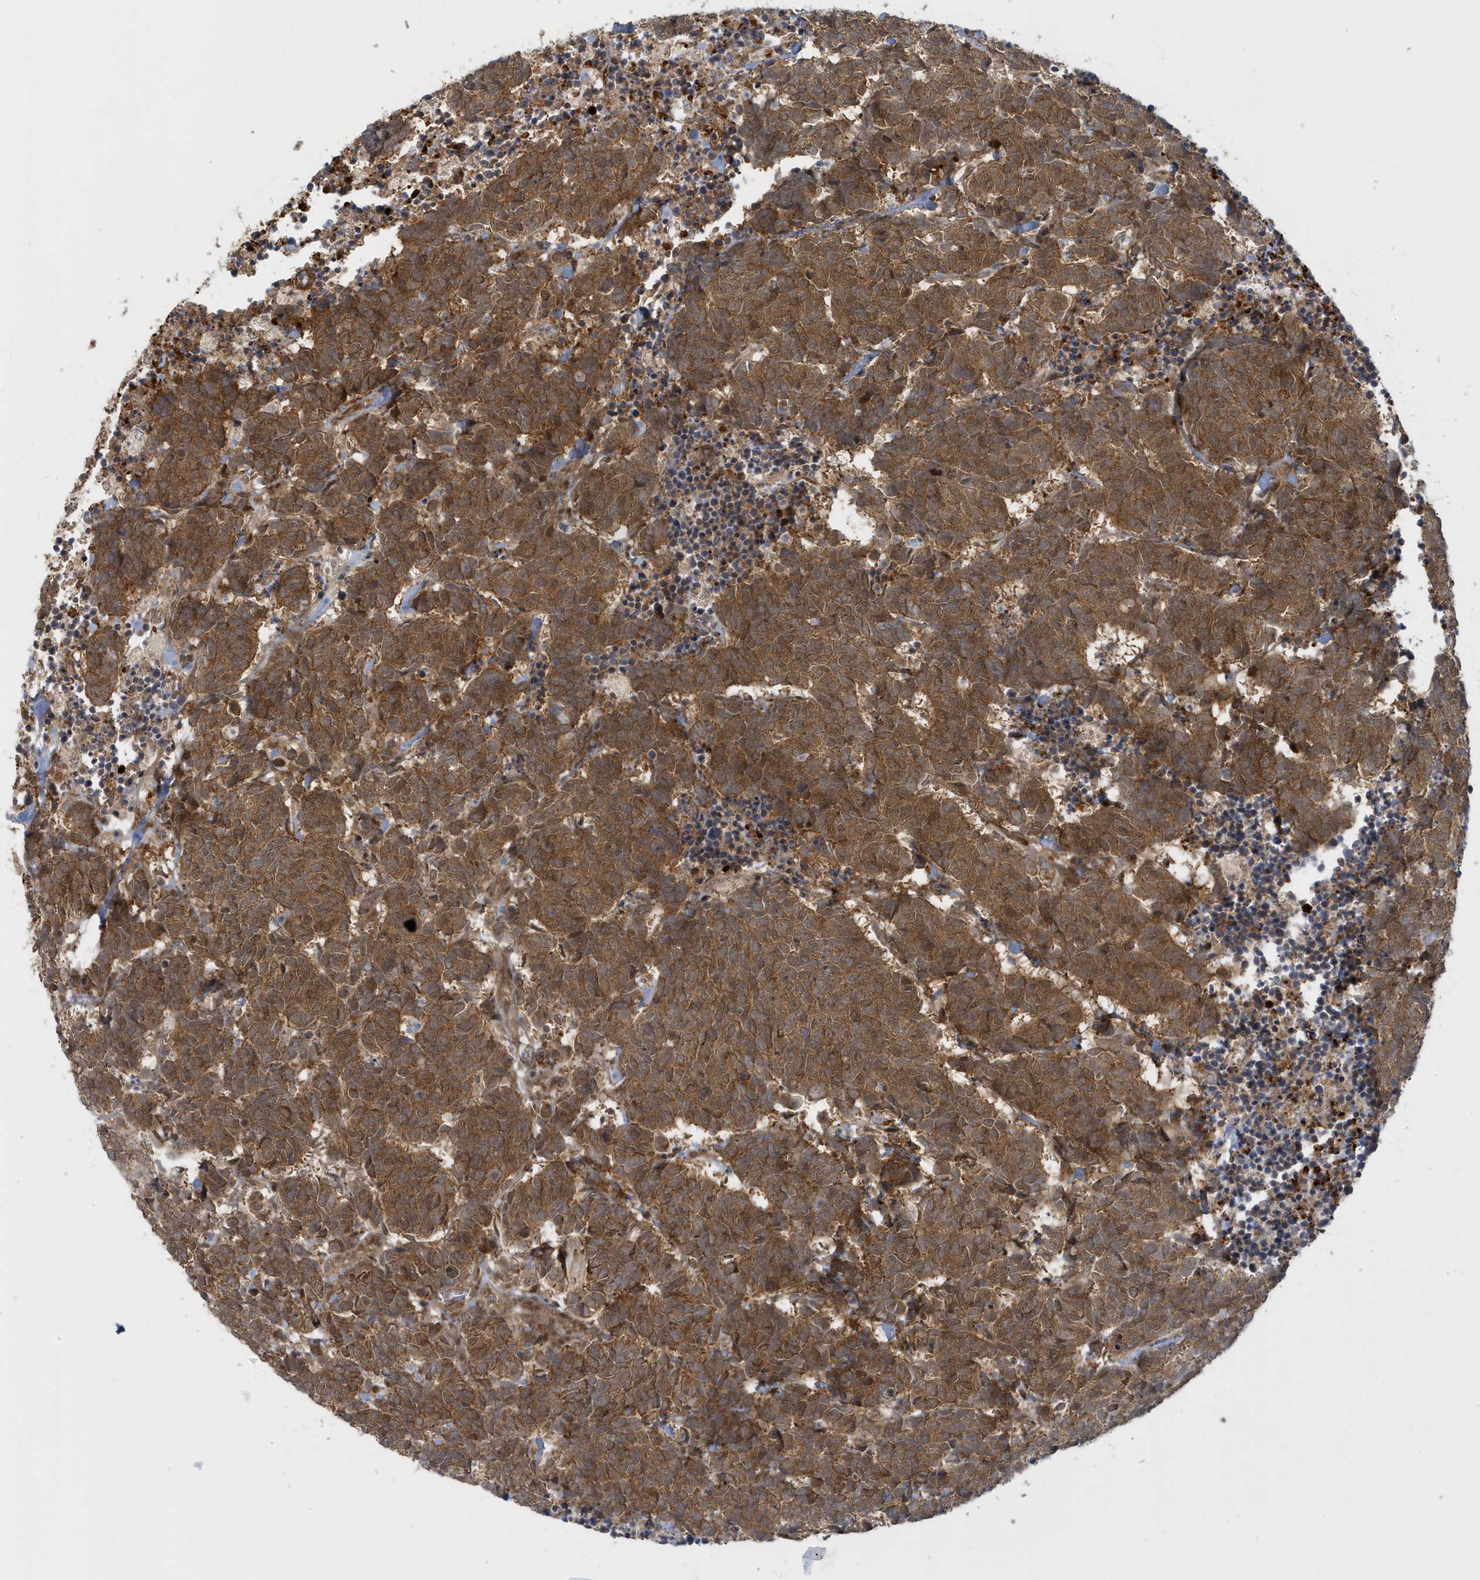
{"staining": {"intensity": "strong", "quantity": ">75%", "location": "cytoplasmic/membranous"}, "tissue": "carcinoid", "cell_type": "Tumor cells", "image_type": "cancer", "snomed": [{"axis": "morphology", "description": "Carcinoma, NOS"}, {"axis": "morphology", "description": "Carcinoid, malignant, NOS"}, {"axis": "topography", "description": "Urinary bladder"}], "caption": "This is an image of immunohistochemistry (IHC) staining of carcinoma, which shows strong staining in the cytoplasmic/membranous of tumor cells.", "gene": "ATG4A", "patient": {"sex": "male", "age": 57}}